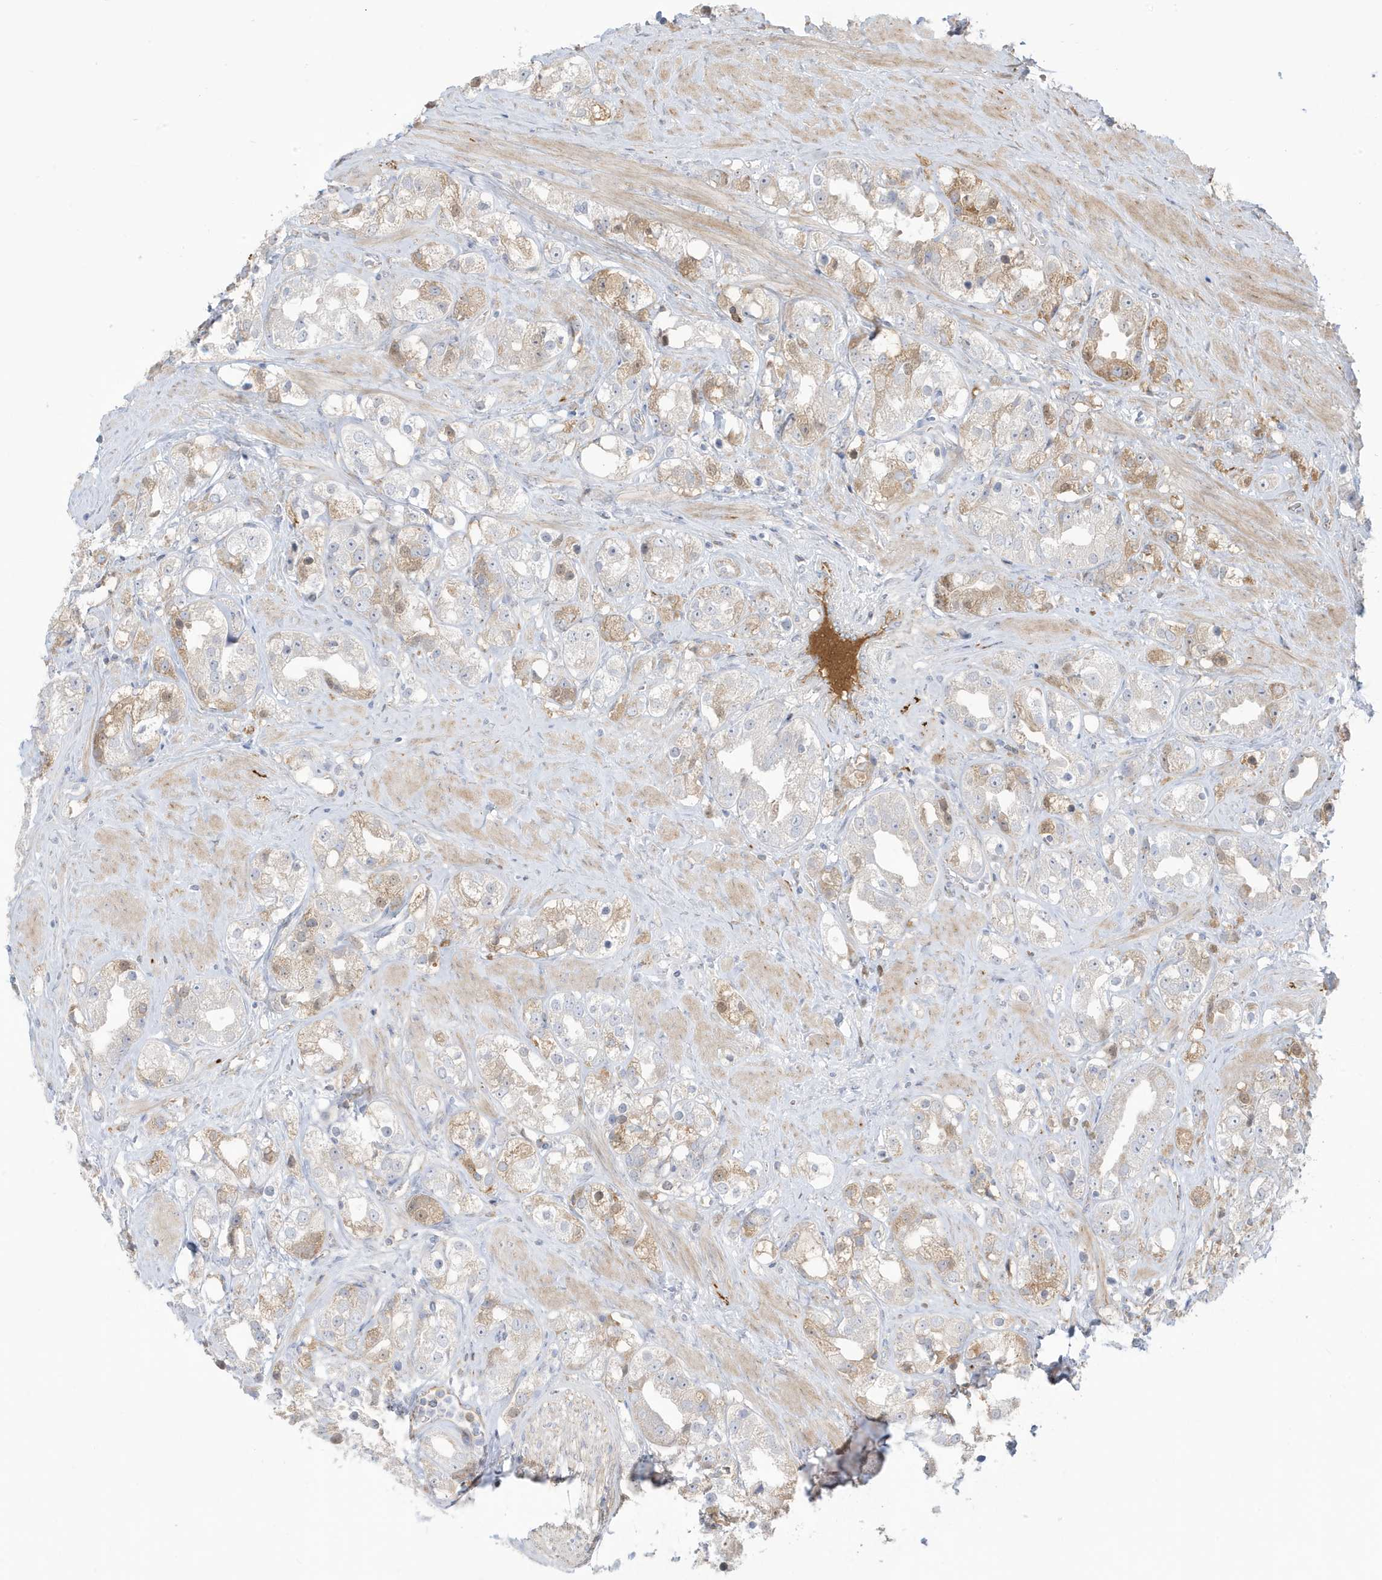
{"staining": {"intensity": "weak", "quantity": "25%-75%", "location": "cytoplasmic/membranous"}, "tissue": "prostate cancer", "cell_type": "Tumor cells", "image_type": "cancer", "snomed": [{"axis": "morphology", "description": "Adenocarcinoma, NOS"}, {"axis": "topography", "description": "Prostate"}], "caption": "An image showing weak cytoplasmic/membranous staining in approximately 25%-75% of tumor cells in prostate cancer, as visualized by brown immunohistochemical staining.", "gene": "IFT57", "patient": {"sex": "male", "age": 79}}